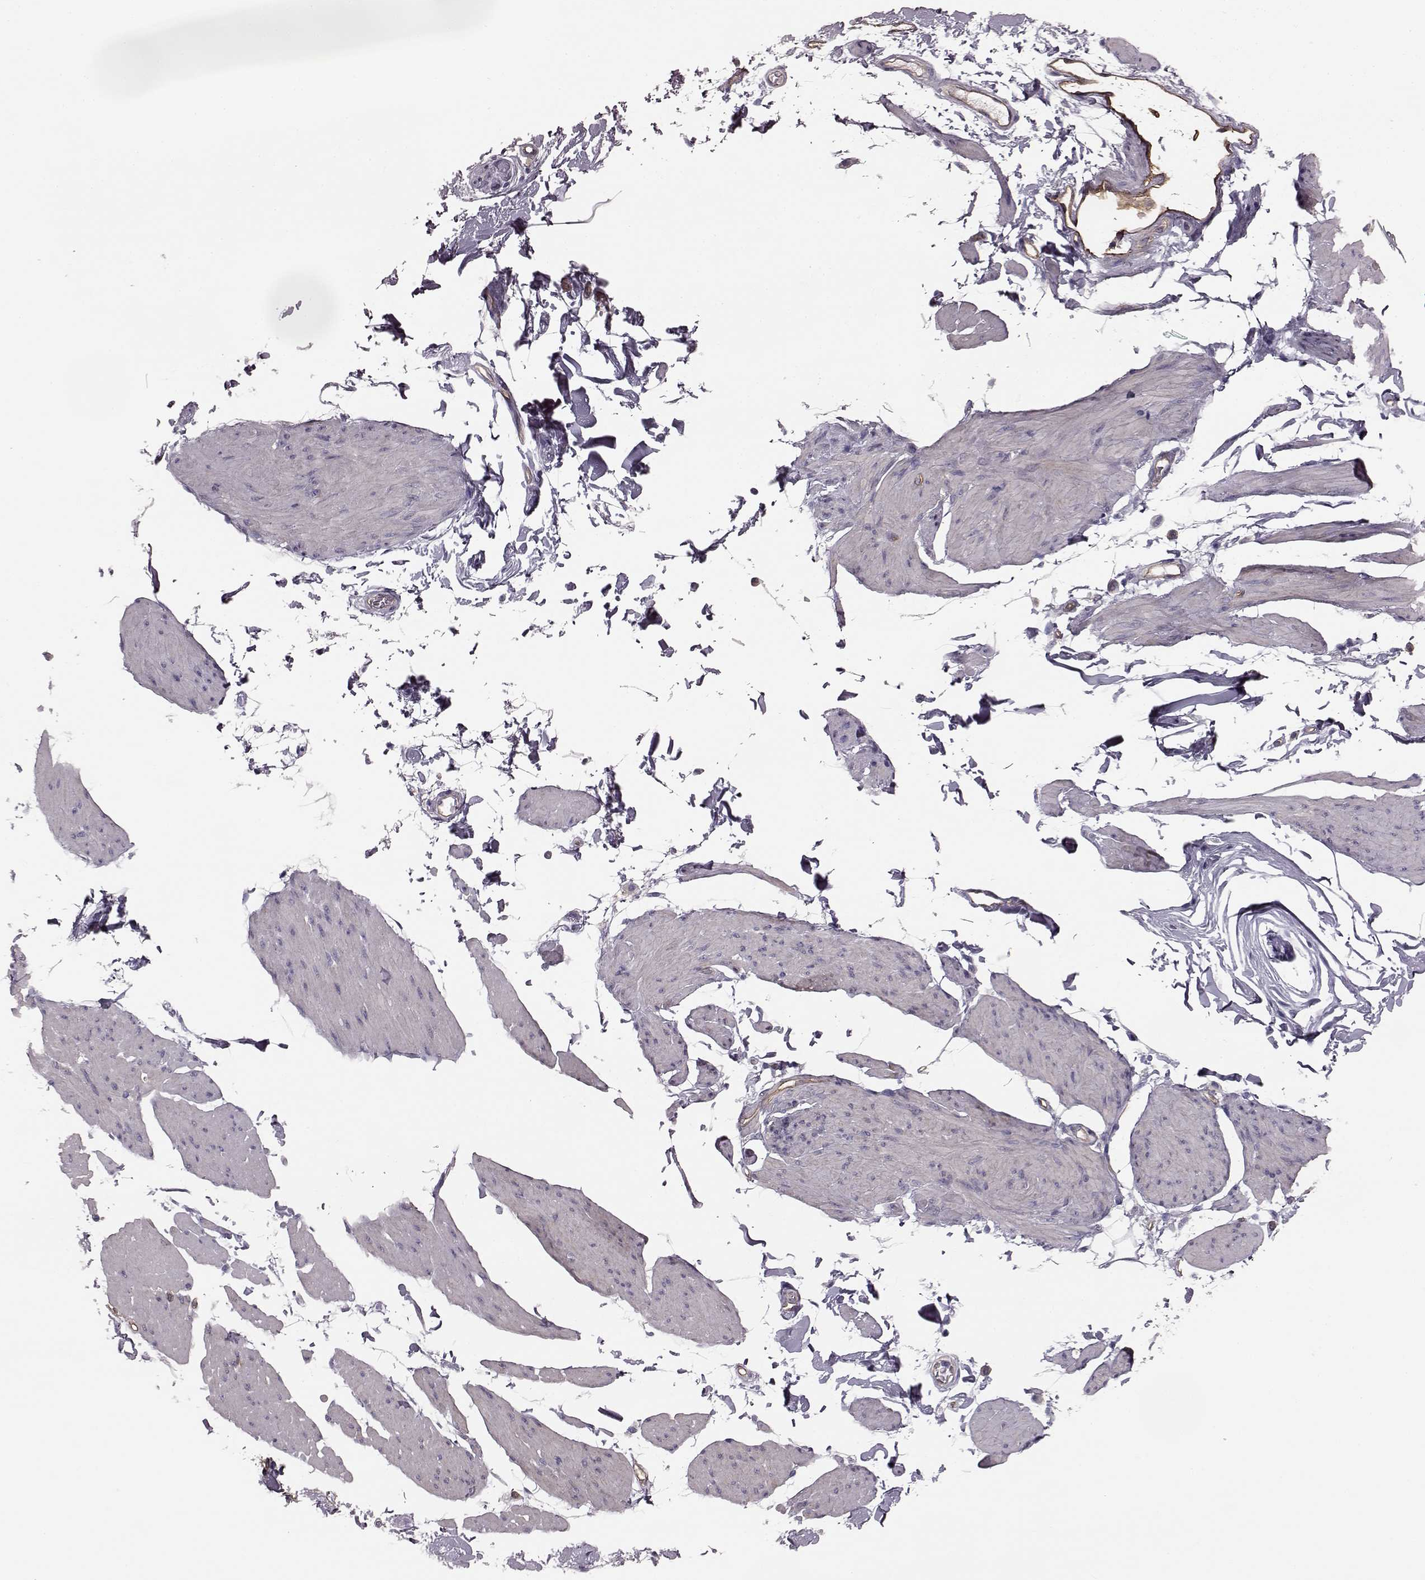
{"staining": {"intensity": "negative", "quantity": "none", "location": "none"}, "tissue": "smooth muscle", "cell_type": "Smooth muscle cells", "image_type": "normal", "snomed": [{"axis": "morphology", "description": "Normal tissue, NOS"}, {"axis": "topography", "description": "Adipose tissue"}, {"axis": "topography", "description": "Smooth muscle"}, {"axis": "topography", "description": "Peripheral nerve tissue"}], "caption": "Smooth muscle stained for a protein using IHC displays no expression smooth muscle cells.", "gene": "EIF4E1B", "patient": {"sex": "male", "age": 83}}